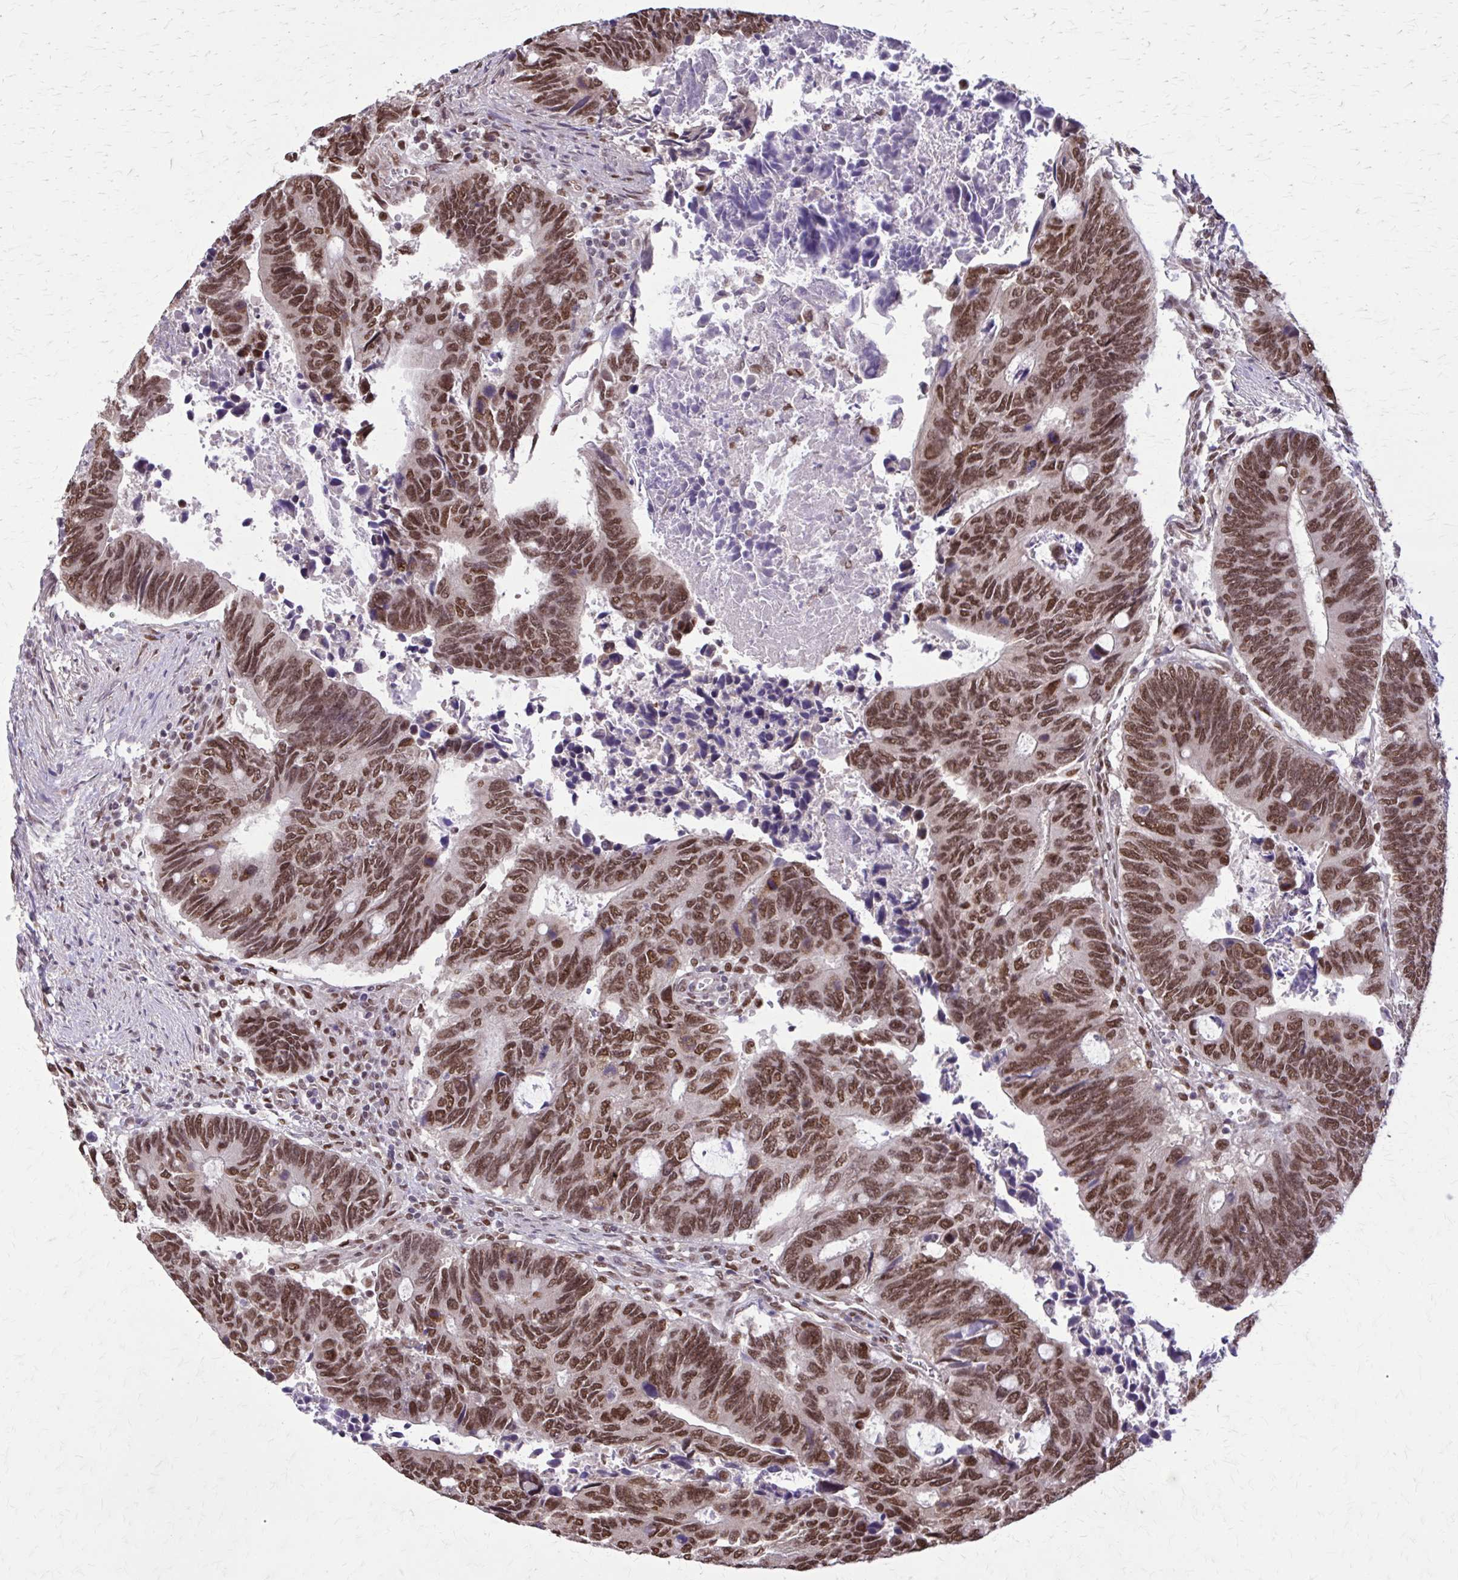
{"staining": {"intensity": "moderate", "quantity": ">75%", "location": "nuclear"}, "tissue": "colorectal cancer", "cell_type": "Tumor cells", "image_type": "cancer", "snomed": [{"axis": "morphology", "description": "Adenocarcinoma, NOS"}, {"axis": "topography", "description": "Colon"}], "caption": "A high-resolution image shows immunohistochemistry (IHC) staining of colorectal cancer, which demonstrates moderate nuclear staining in about >75% of tumor cells. (DAB (3,3'-diaminobenzidine) = brown stain, brightfield microscopy at high magnification).", "gene": "TTF1", "patient": {"sex": "male", "age": 87}}